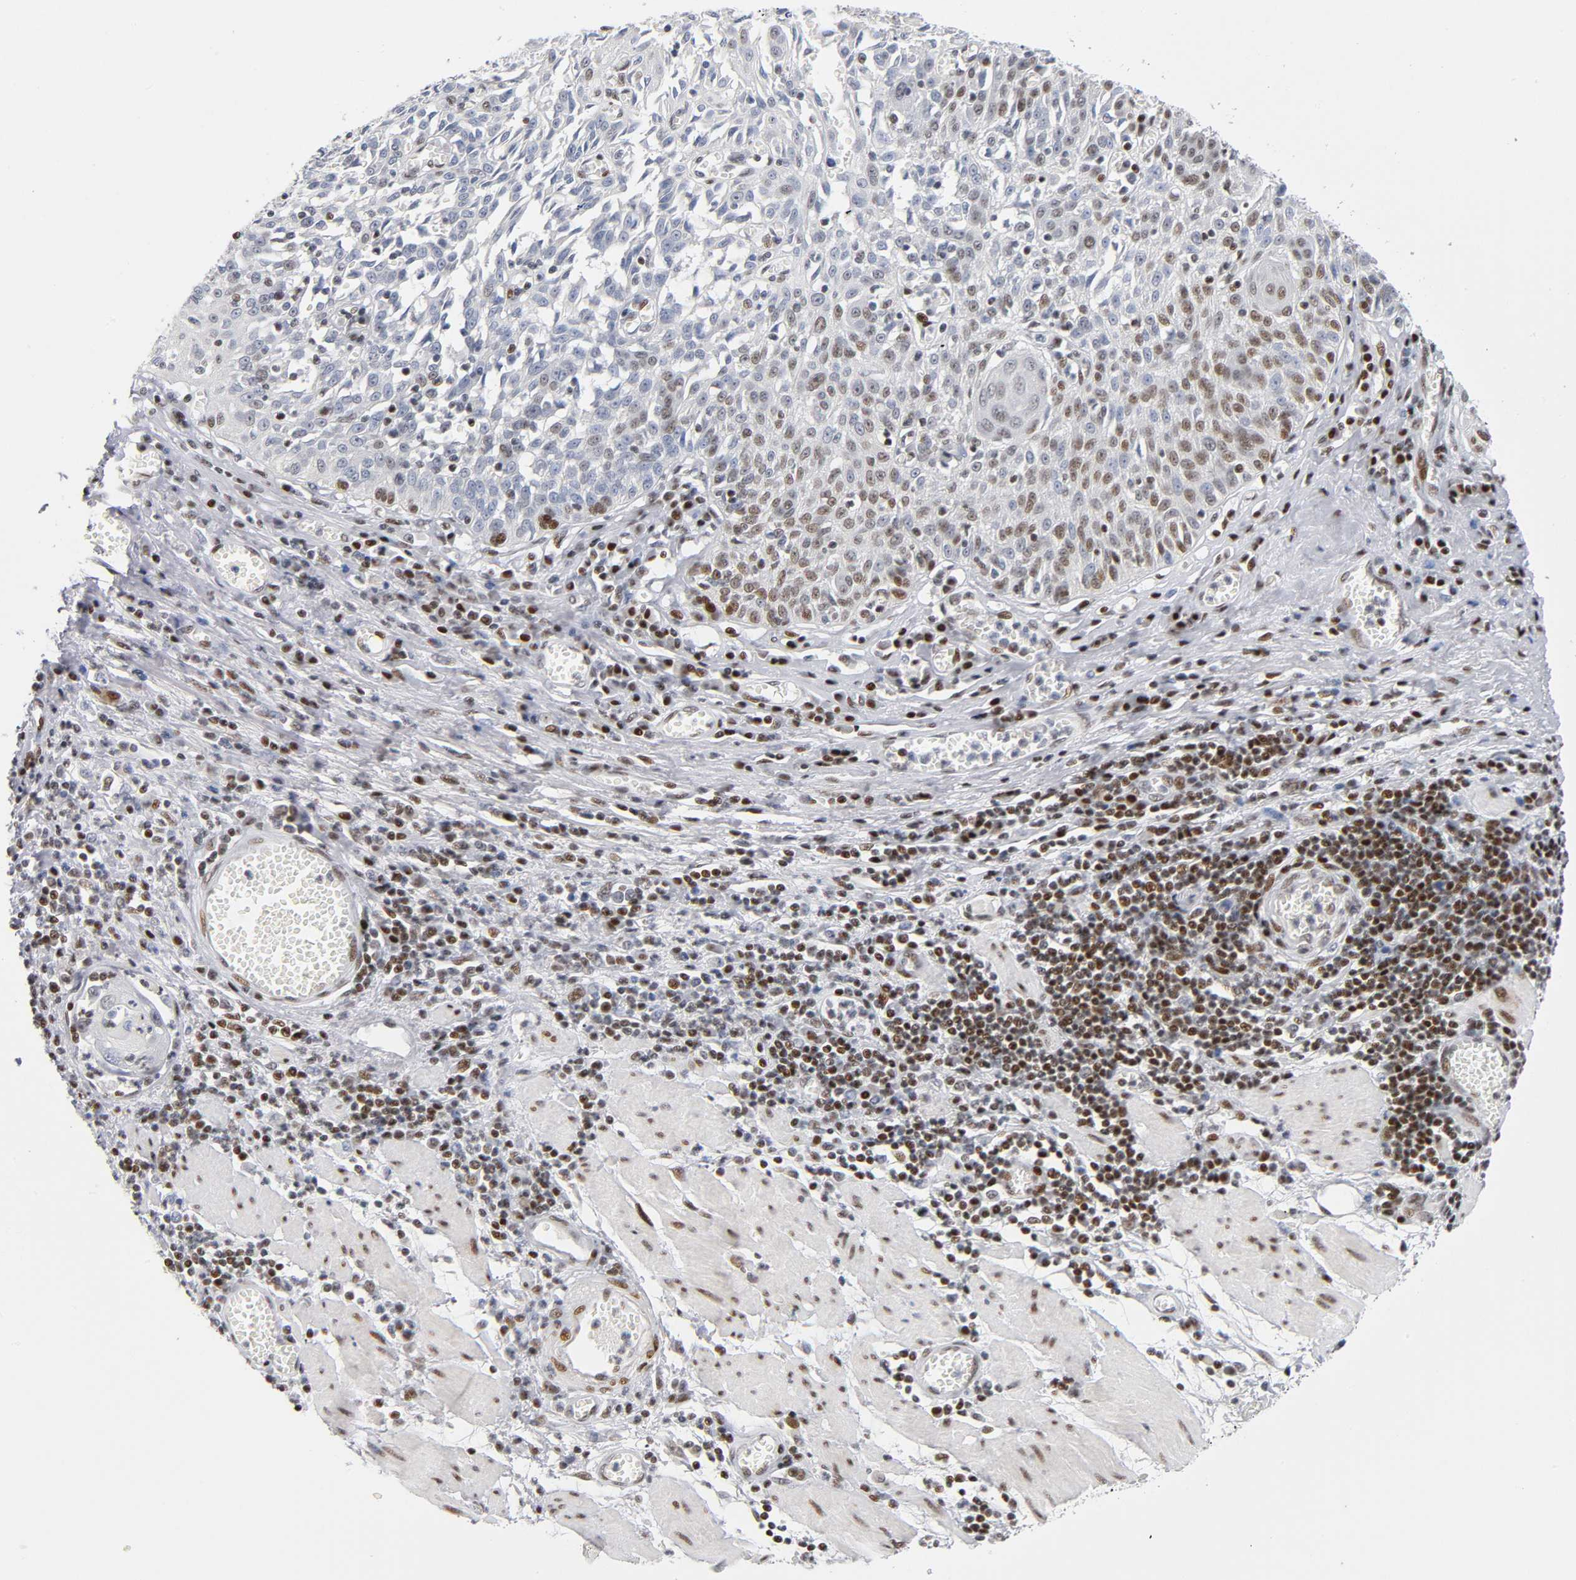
{"staining": {"intensity": "moderate", "quantity": "<25%", "location": "nuclear"}, "tissue": "esophagus", "cell_type": "Squamous epithelial cells", "image_type": "normal", "snomed": [{"axis": "morphology", "description": "Normal tissue, NOS"}, {"axis": "morphology", "description": "Squamous cell carcinoma, NOS"}, {"axis": "topography", "description": "Esophagus"}], "caption": "Immunohistochemical staining of benign esophagus shows moderate nuclear protein staining in about <25% of squamous epithelial cells. (DAB (3,3'-diaminobenzidine) IHC with brightfield microscopy, high magnification).", "gene": "SP3", "patient": {"sex": "male", "age": 65}}